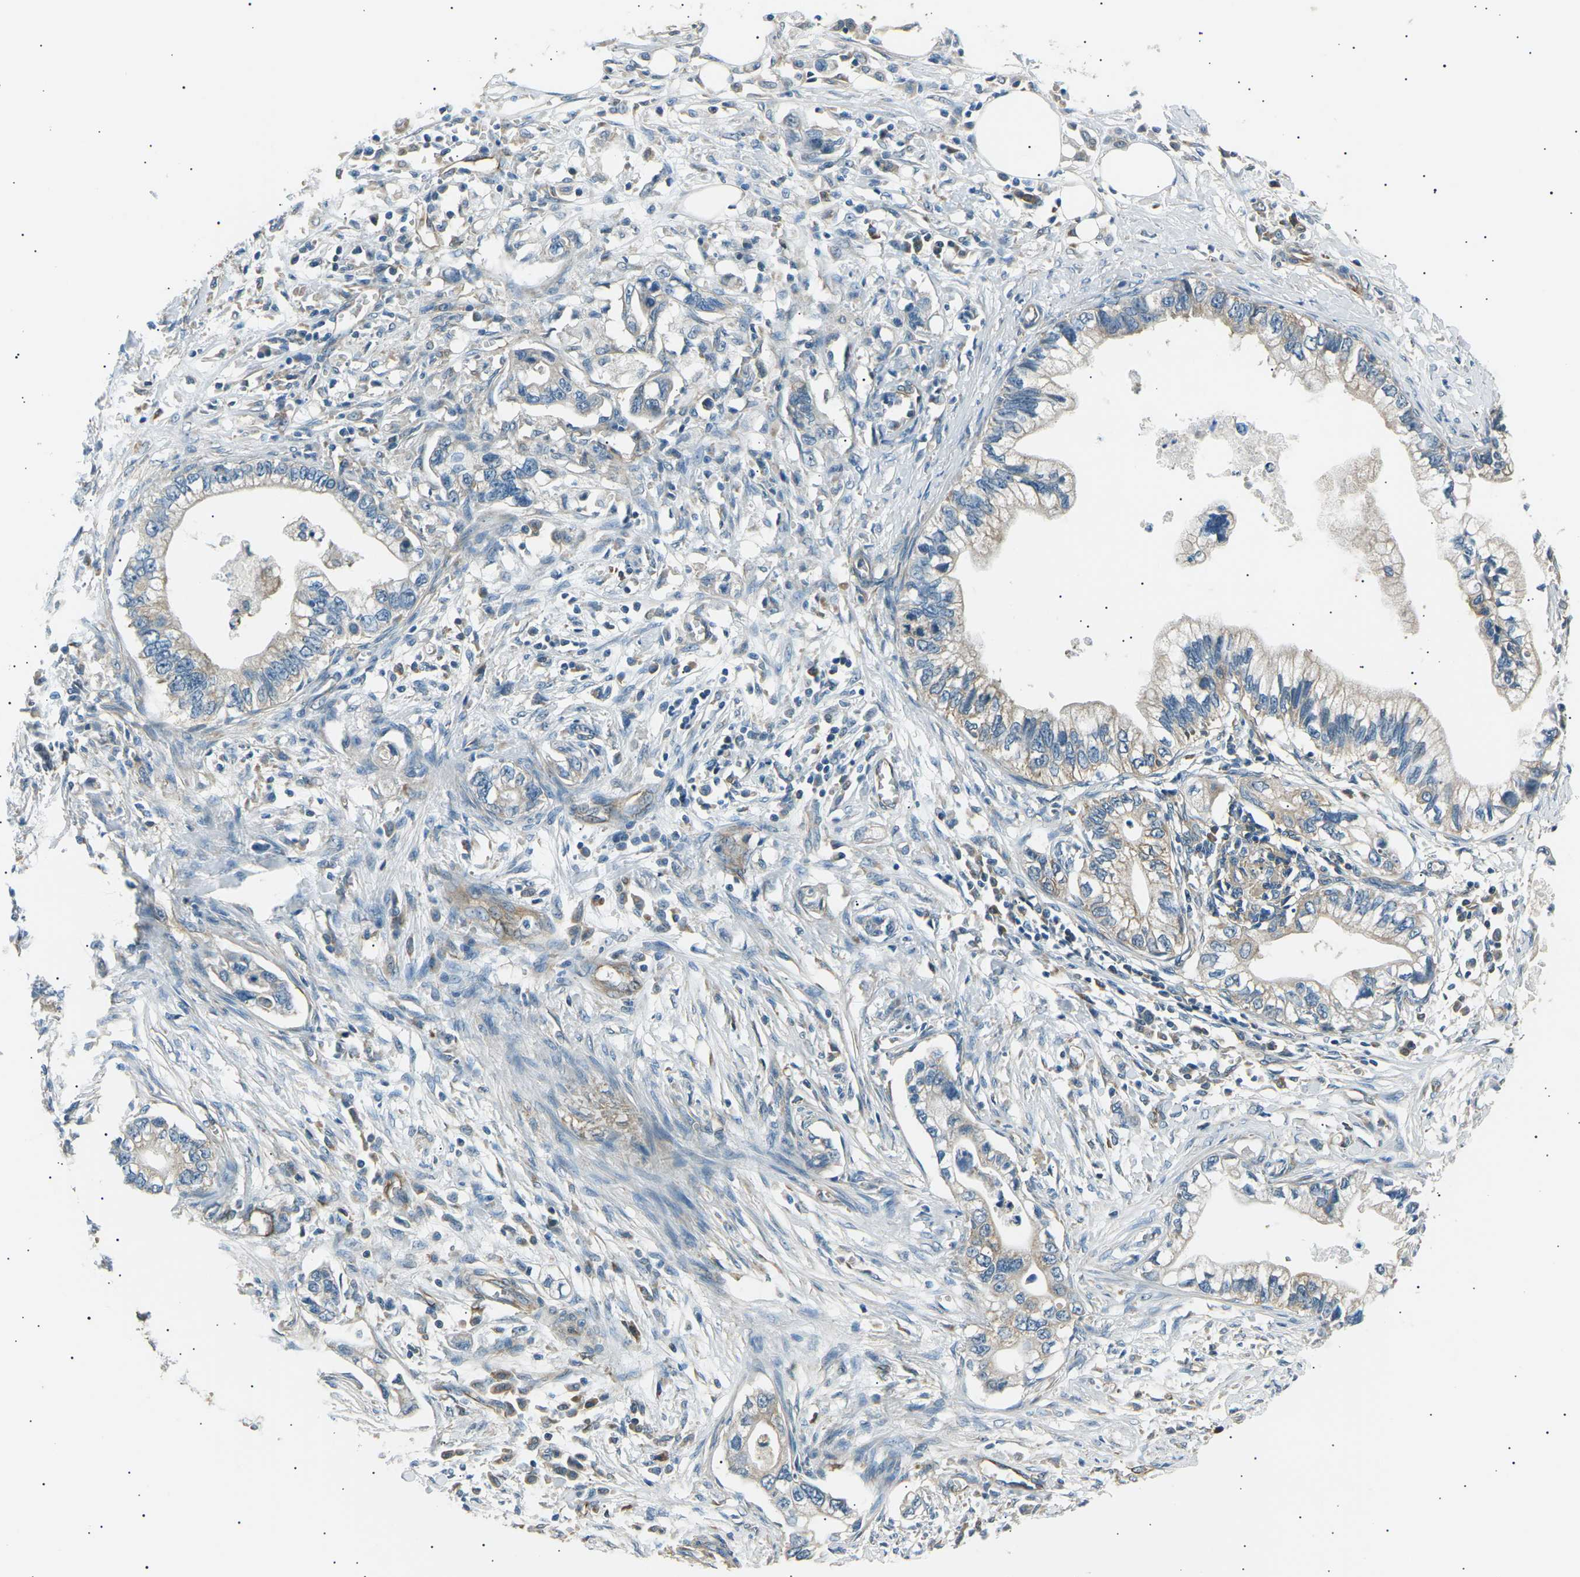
{"staining": {"intensity": "weak", "quantity": "<25%", "location": "cytoplasmic/membranous"}, "tissue": "pancreatic cancer", "cell_type": "Tumor cells", "image_type": "cancer", "snomed": [{"axis": "morphology", "description": "Adenocarcinoma, NOS"}, {"axis": "topography", "description": "Pancreas"}], "caption": "Pancreatic cancer (adenocarcinoma) stained for a protein using immunohistochemistry (IHC) shows no expression tumor cells.", "gene": "SLK", "patient": {"sex": "male", "age": 56}}